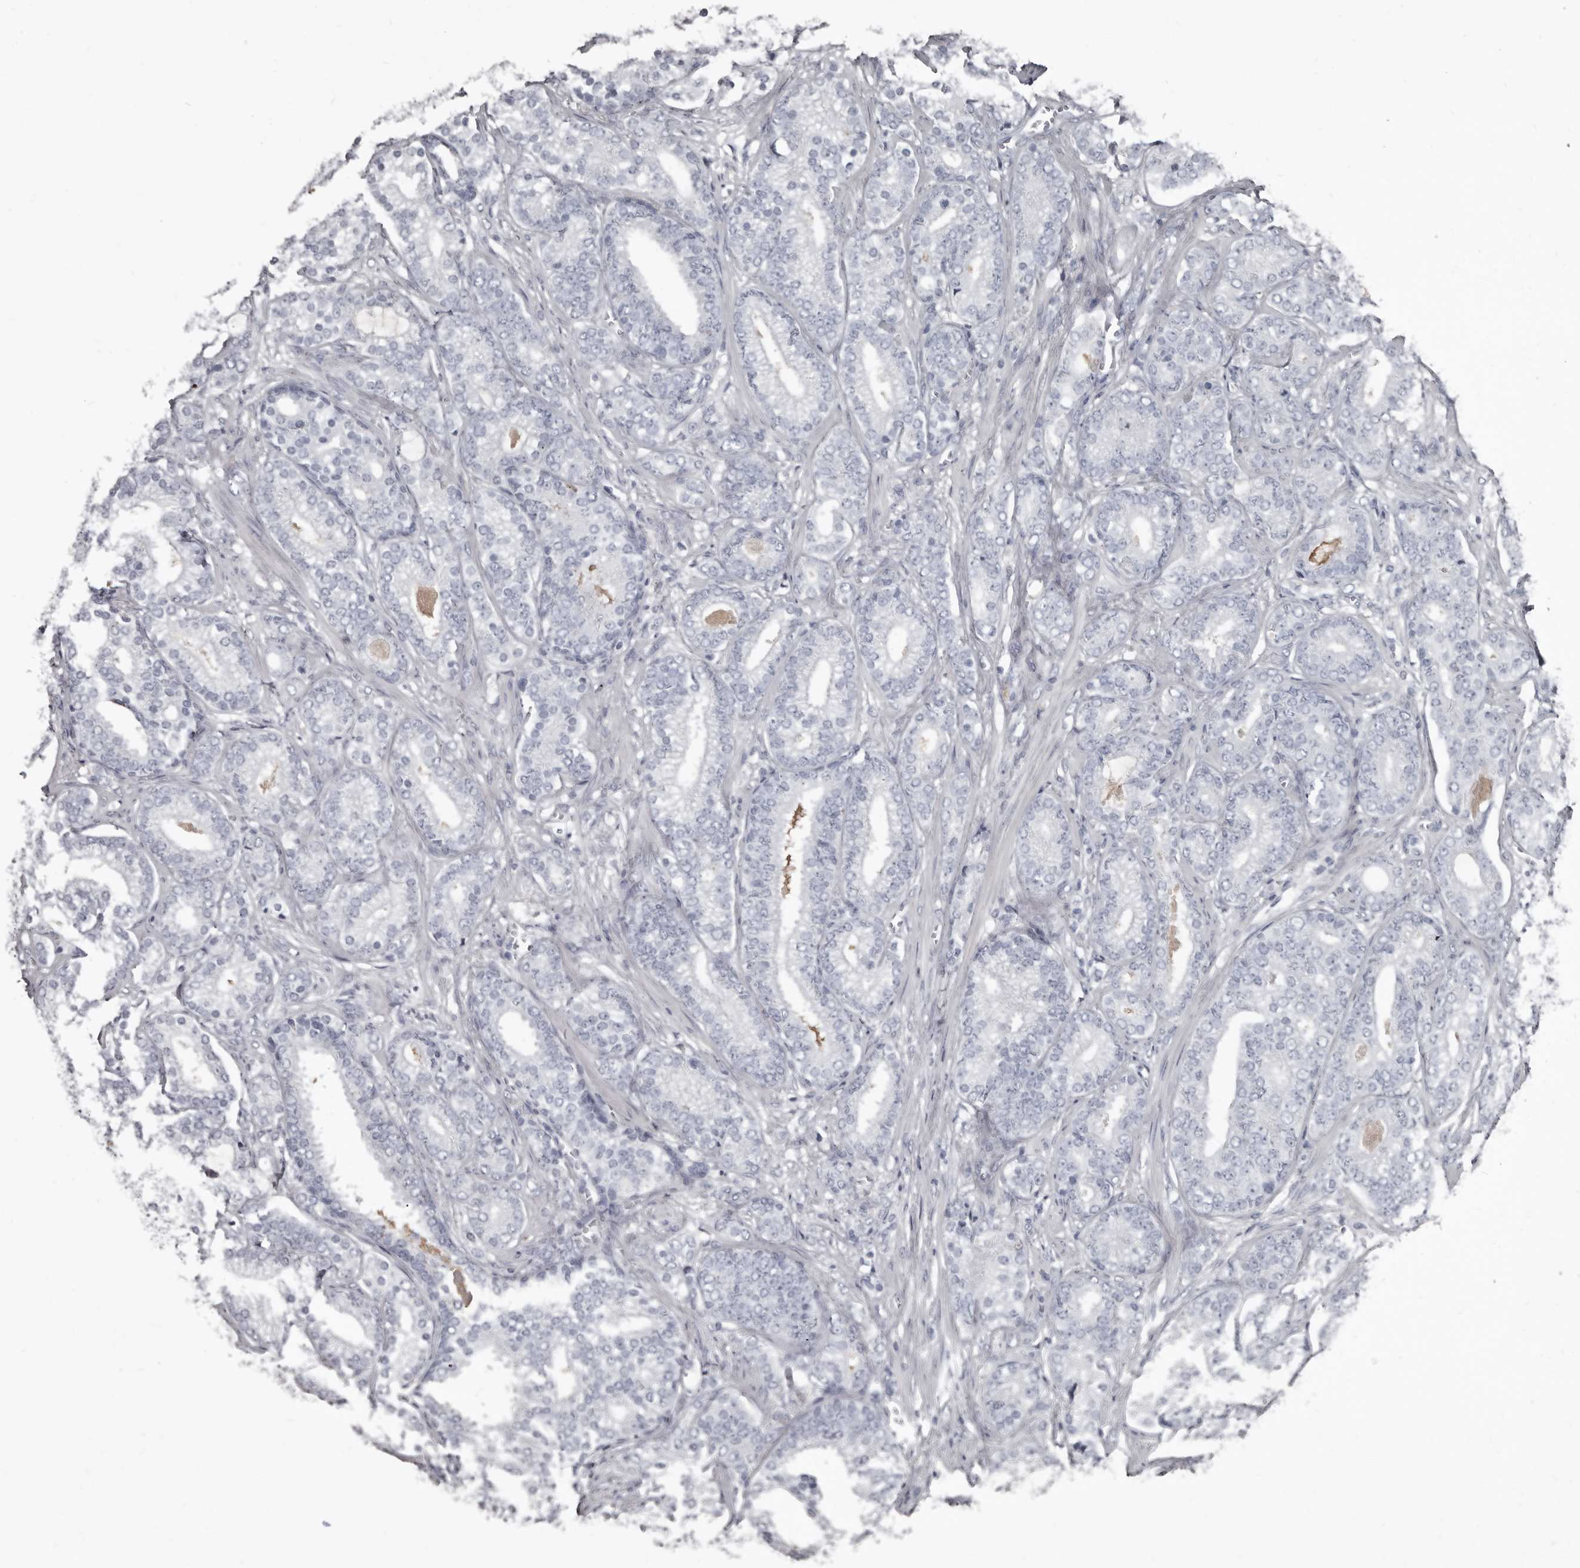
{"staining": {"intensity": "negative", "quantity": "none", "location": "none"}, "tissue": "prostate cancer", "cell_type": "Tumor cells", "image_type": "cancer", "snomed": [{"axis": "morphology", "description": "Adenocarcinoma, High grade"}, {"axis": "topography", "description": "Prostate and seminal vesicle, NOS"}], "caption": "High magnification brightfield microscopy of prostate cancer (adenocarcinoma (high-grade)) stained with DAB (3,3'-diaminobenzidine) (brown) and counterstained with hematoxylin (blue): tumor cells show no significant positivity. (DAB (3,3'-diaminobenzidine) IHC, high magnification).", "gene": "GREB1", "patient": {"sex": "male", "age": 67}}